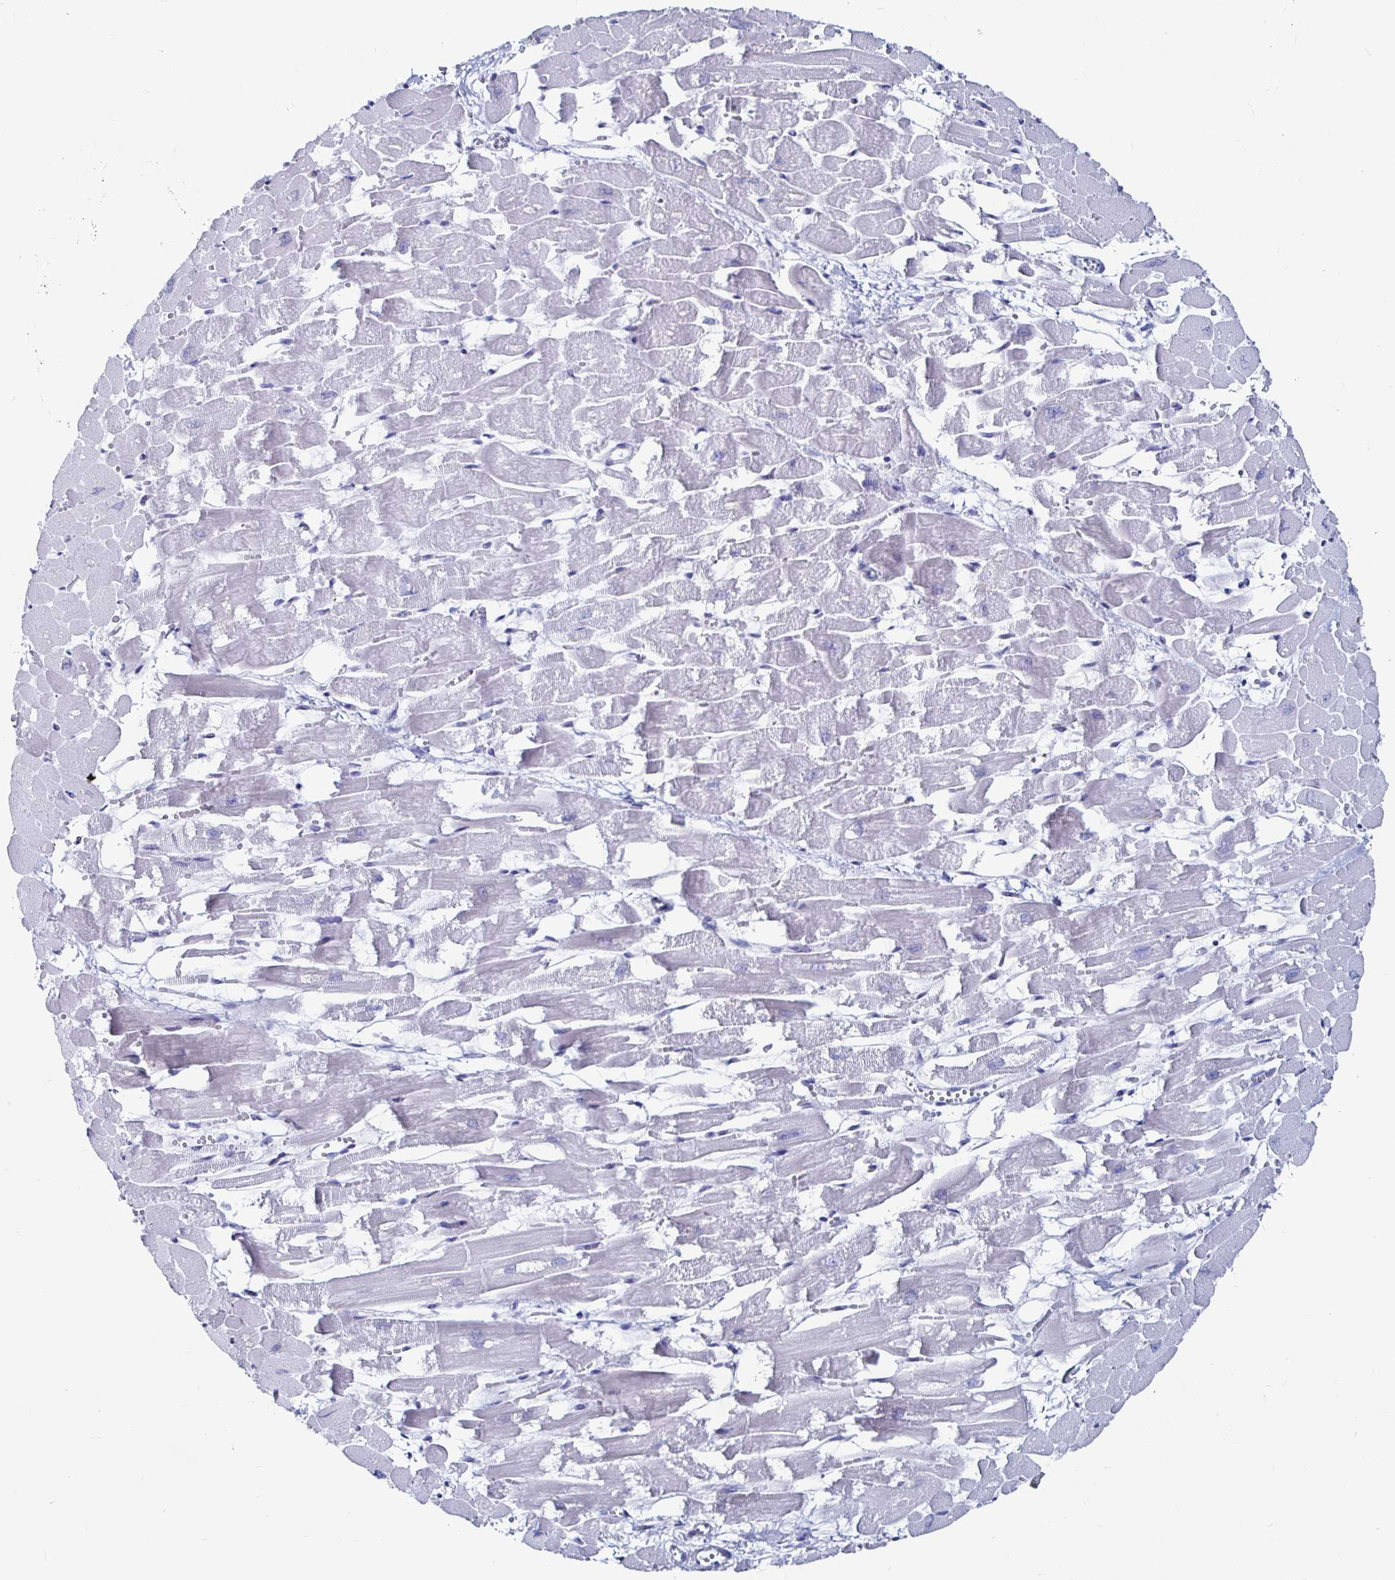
{"staining": {"intensity": "negative", "quantity": "none", "location": "none"}, "tissue": "heart muscle", "cell_type": "Cardiomyocytes", "image_type": "normal", "snomed": [{"axis": "morphology", "description": "Normal tissue, NOS"}, {"axis": "topography", "description": "Heart"}], "caption": "Cardiomyocytes show no significant protein expression in unremarkable heart muscle. Nuclei are stained in blue.", "gene": "LUZP4", "patient": {"sex": "female", "age": 52}}